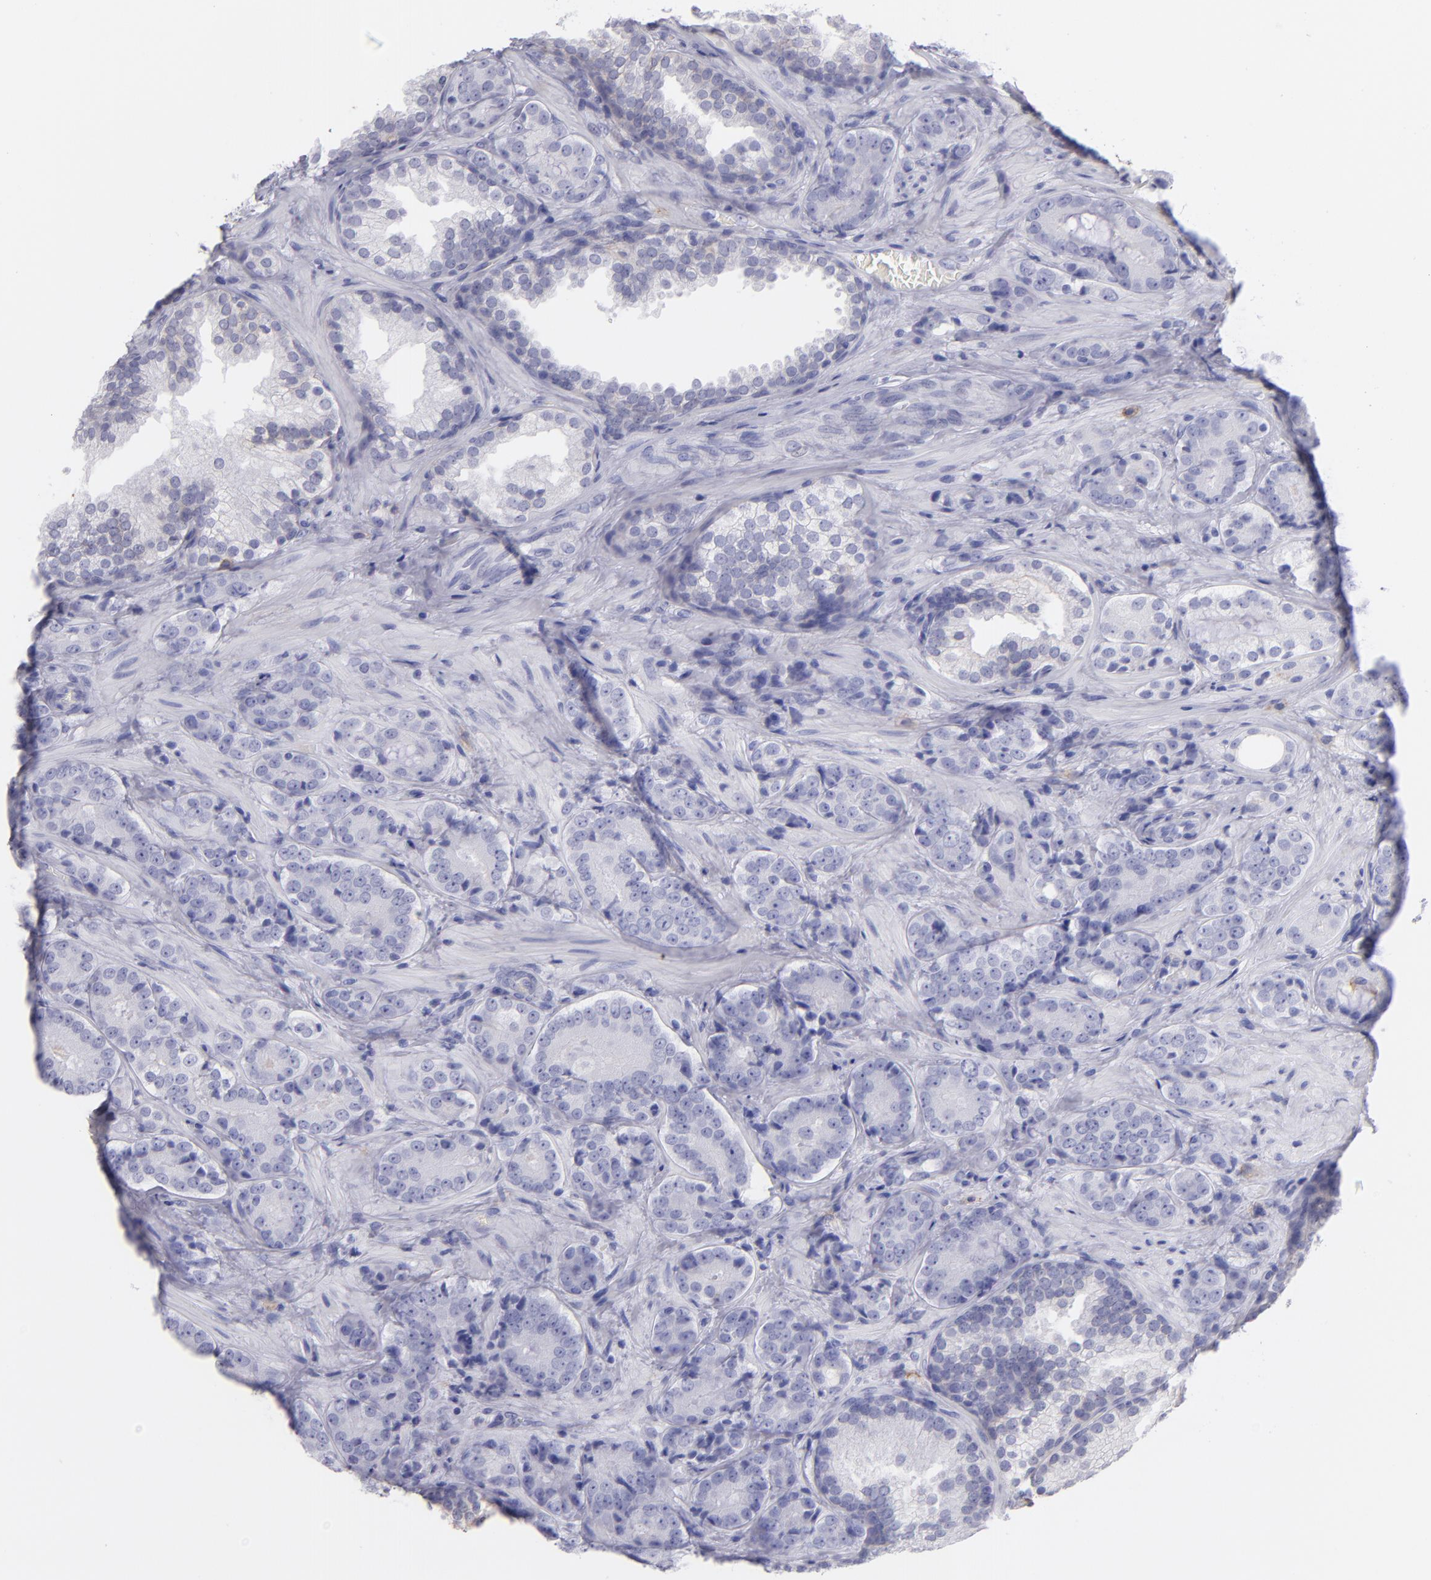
{"staining": {"intensity": "negative", "quantity": "none", "location": "none"}, "tissue": "prostate cancer", "cell_type": "Tumor cells", "image_type": "cancer", "snomed": [{"axis": "morphology", "description": "Adenocarcinoma, High grade"}, {"axis": "topography", "description": "Prostate"}], "caption": "This is an IHC image of prostate cancer. There is no positivity in tumor cells.", "gene": "CD82", "patient": {"sex": "male", "age": 70}}